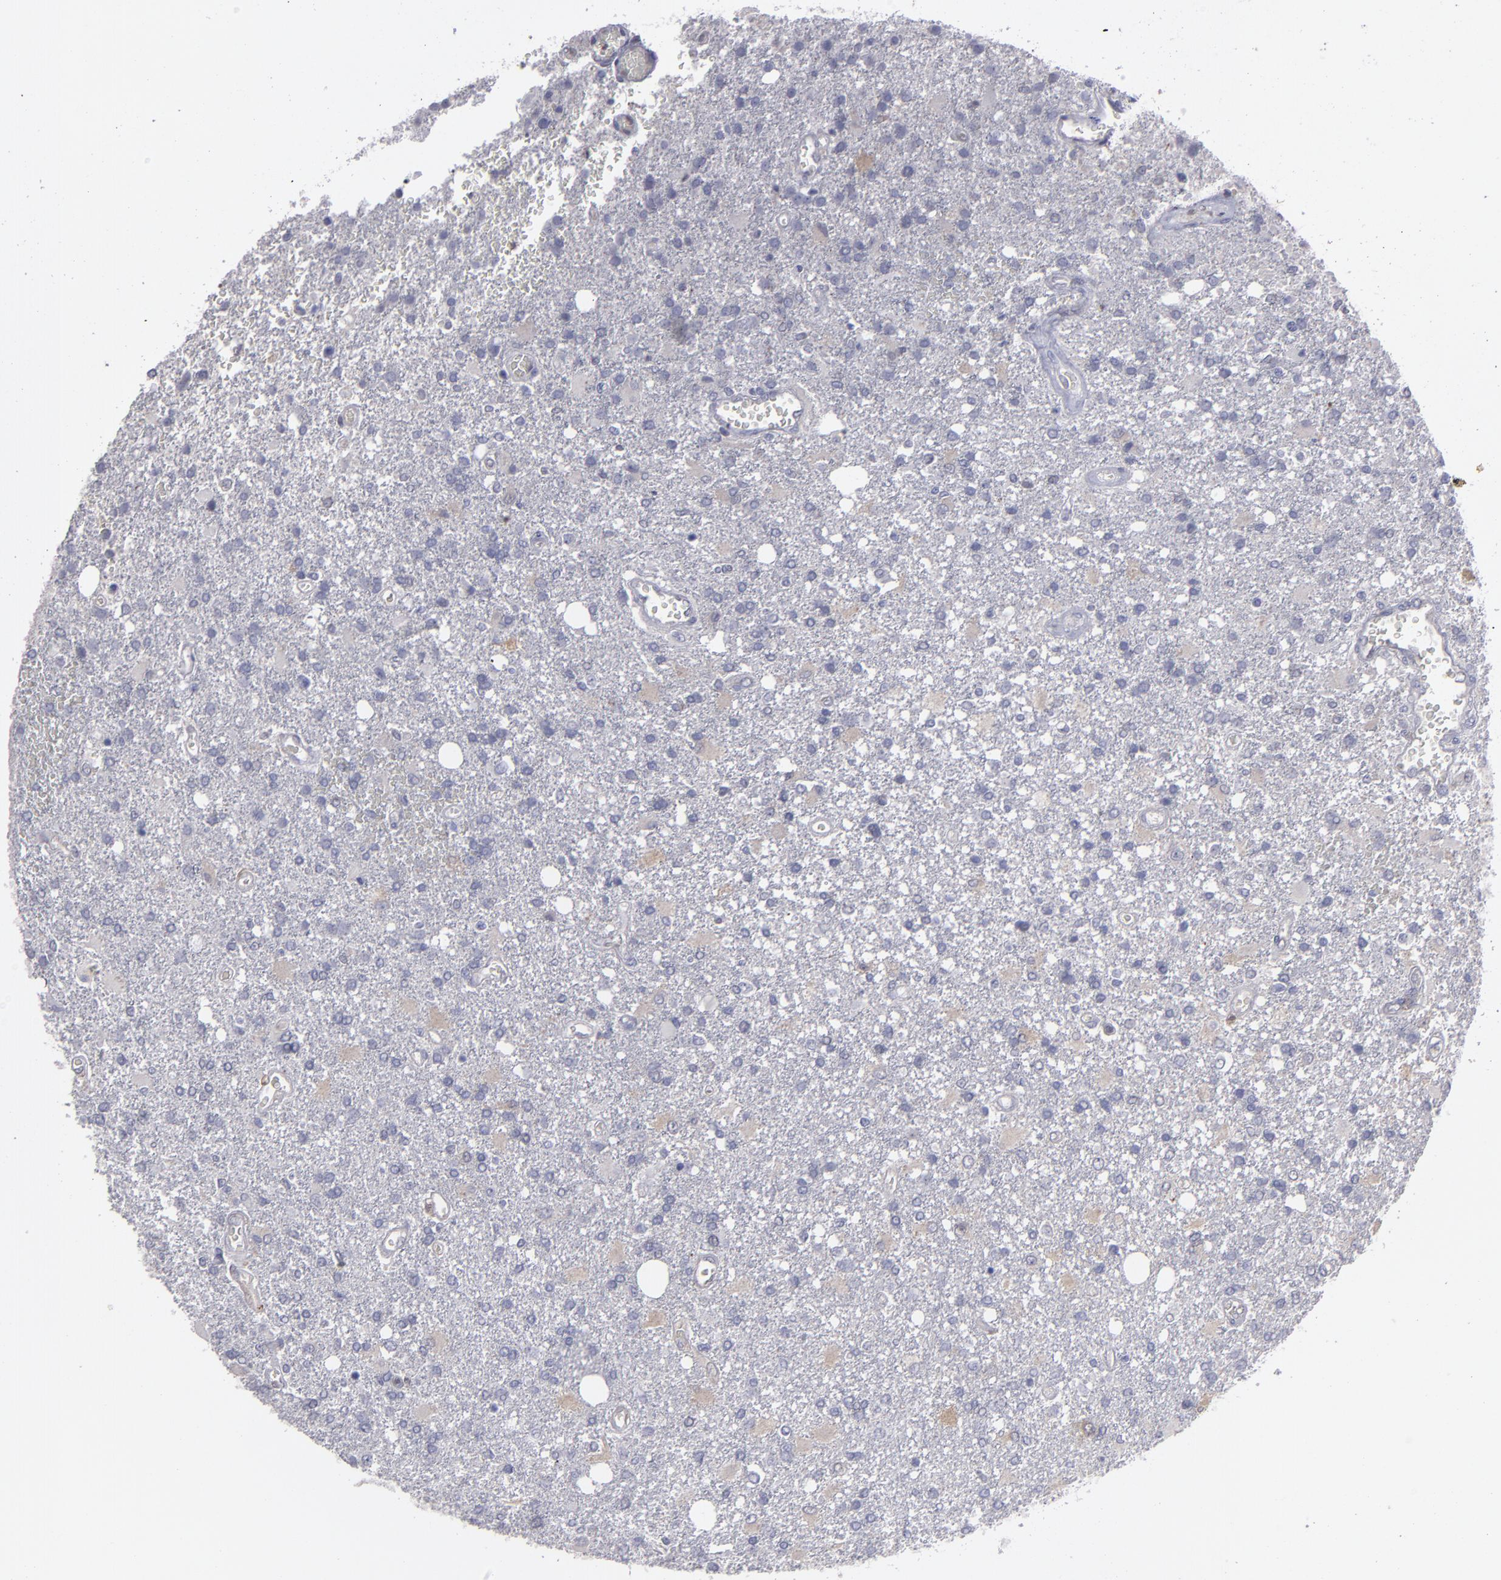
{"staining": {"intensity": "weak", "quantity": "<25%", "location": "cytoplasmic/membranous"}, "tissue": "glioma", "cell_type": "Tumor cells", "image_type": "cancer", "snomed": [{"axis": "morphology", "description": "Glioma, malignant, High grade"}, {"axis": "topography", "description": "Cerebral cortex"}], "caption": "A micrograph of human glioma is negative for staining in tumor cells.", "gene": "SEMA3G", "patient": {"sex": "male", "age": 79}}